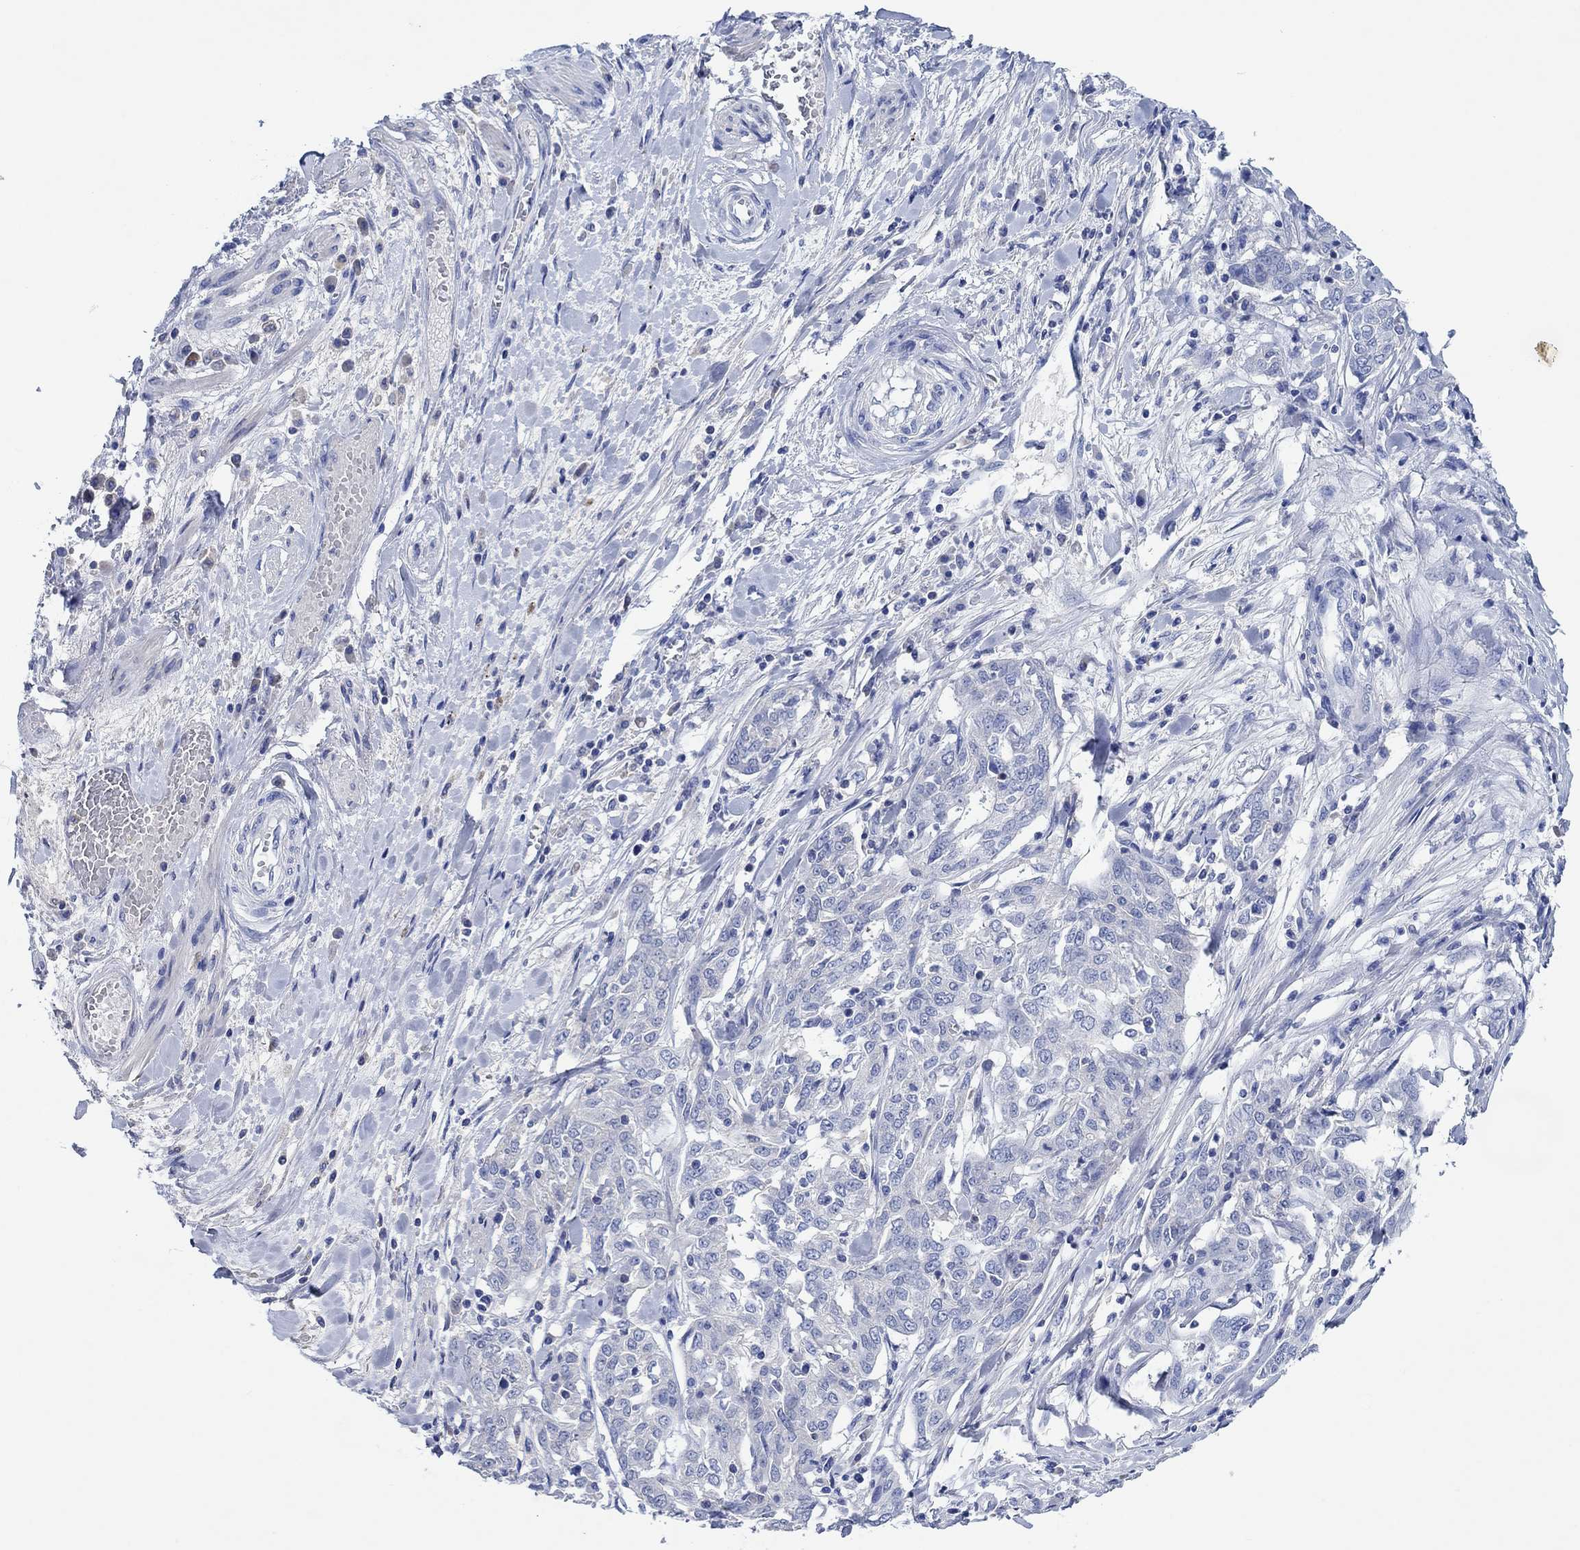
{"staining": {"intensity": "negative", "quantity": "none", "location": "none"}, "tissue": "ovarian cancer", "cell_type": "Tumor cells", "image_type": "cancer", "snomed": [{"axis": "morphology", "description": "Cystadenocarcinoma, serous, NOS"}, {"axis": "topography", "description": "Ovary"}], "caption": "This is an immunohistochemistry image of ovarian serous cystadenocarcinoma. There is no expression in tumor cells.", "gene": "CPNE6", "patient": {"sex": "female", "age": 67}}